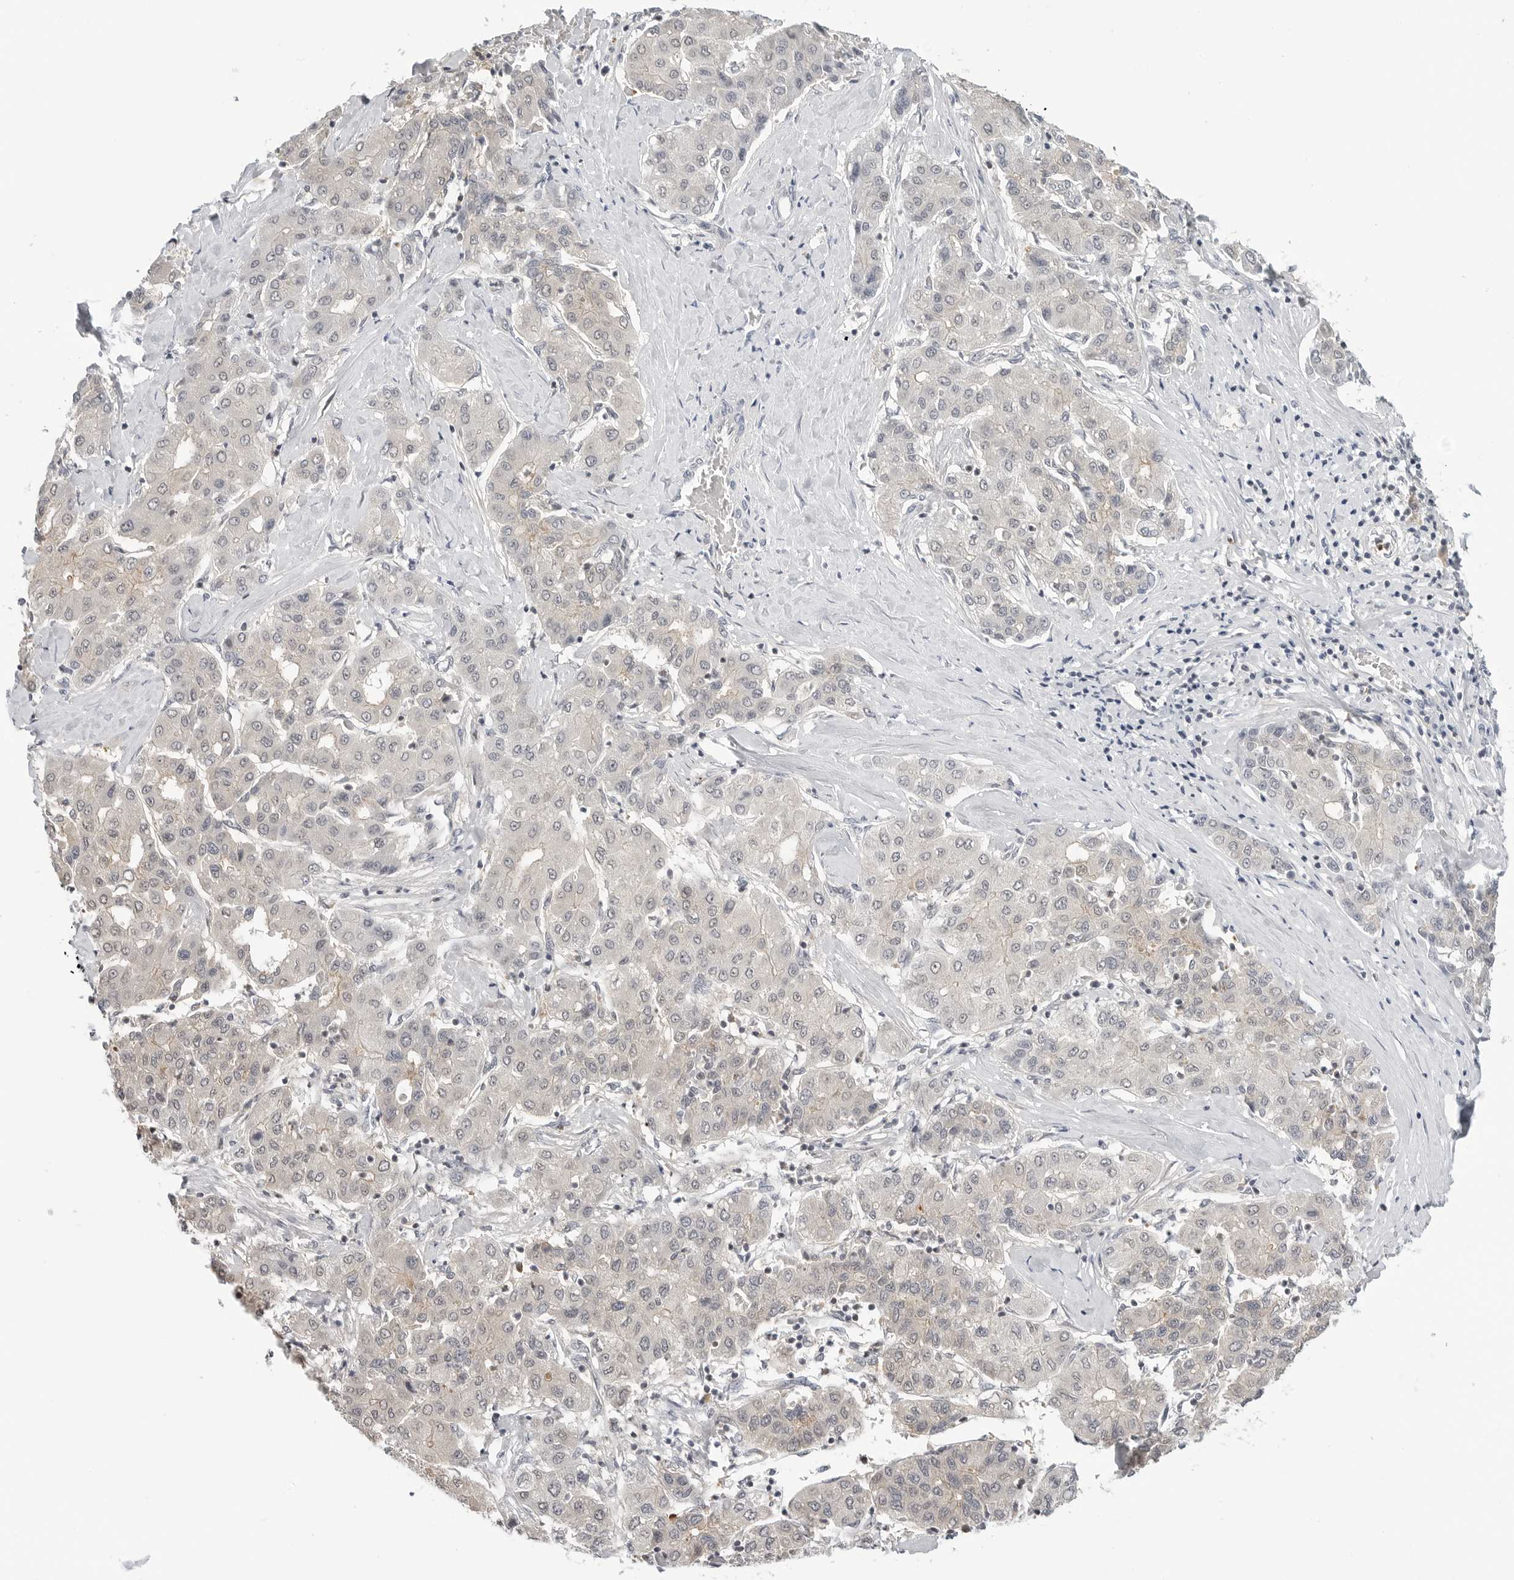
{"staining": {"intensity": "negative", "quantity": "none", "location": "none"}, "tissue": "liver cancer", "cell_type": "Tumor cells", "image_type": "cancer", "snomed": [{"axis": "morphology", "description": "Carcinoma, Hepatocellular, NOS"}, {"axis": "topography", "description": "Liver"}], "caption": "A micrograph of human liver cancer is negative for staining in tumor cells.", "gene": "STXBP3", "patient": {"sex": "male", "age": 65}}